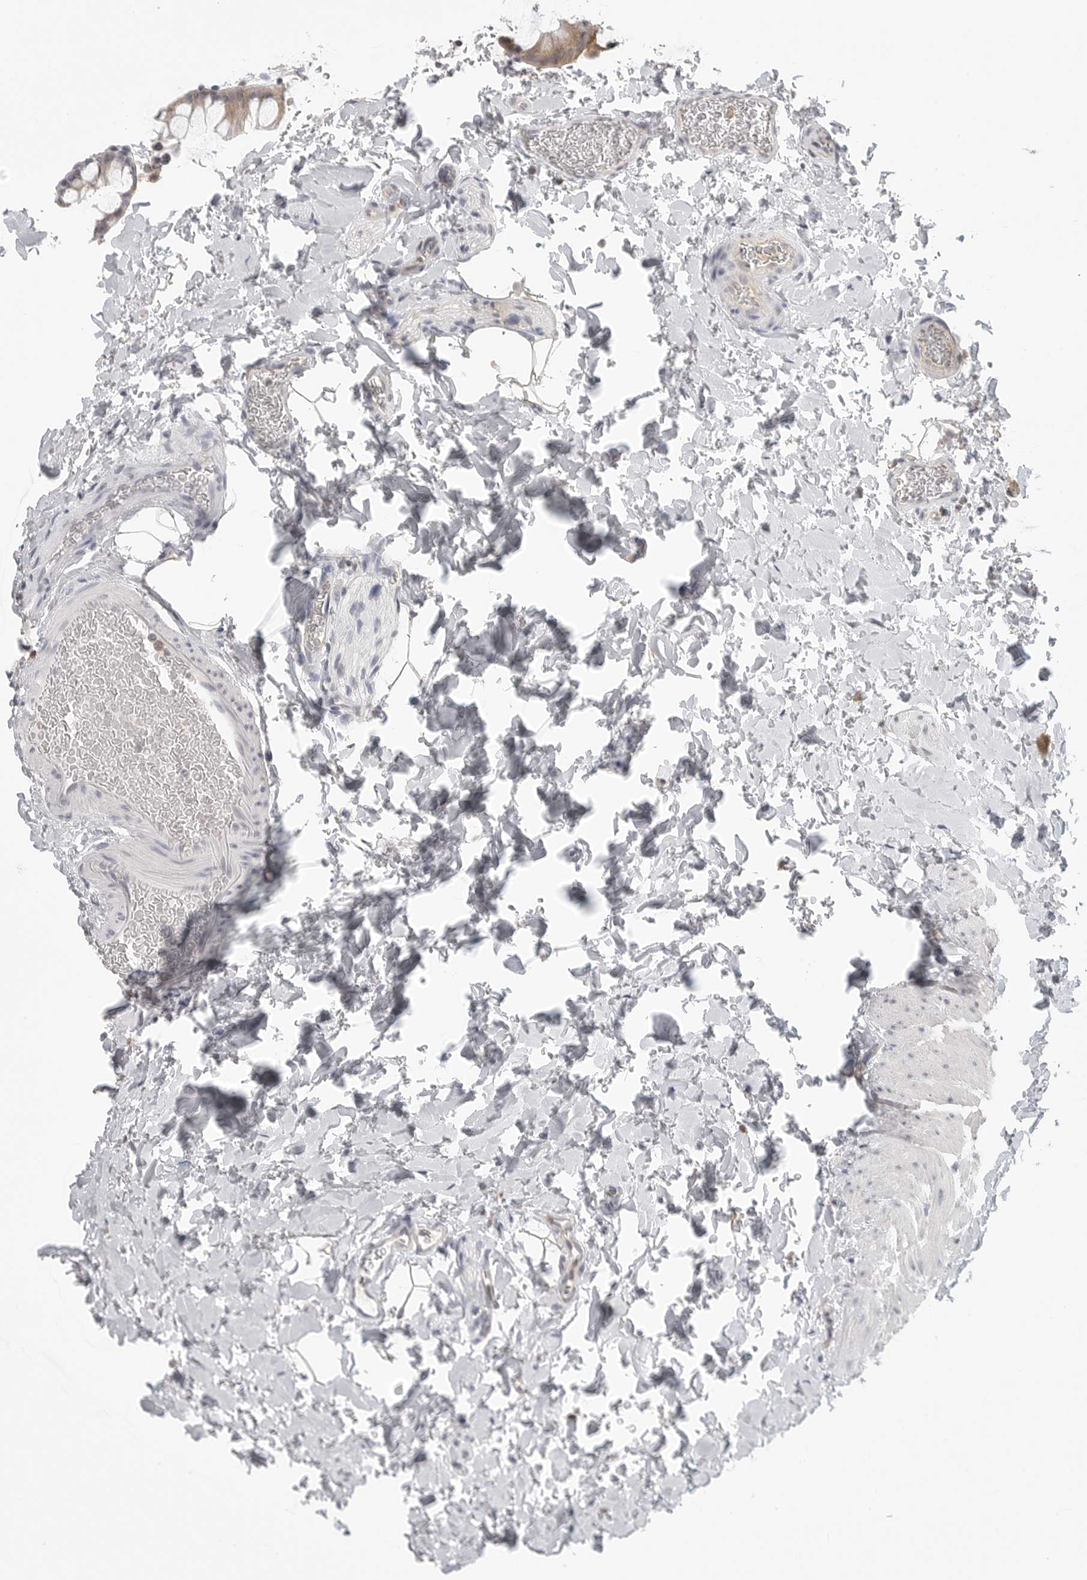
{"staining": {"intensity": "negative", "quantity": "none", "location": "none"}, "tissue": "colon", "cell_type": "Endothelial cells", "image_type": "normal", "snomed": [{"axis": "morphology", "description": "Normal tissue, NOS"}, {"axis": "topography", "description": "Colon"}], "caption": "This is an immunohistochemistry (IHC) histopathology image of unremarkable human colon. There is no positivity in endothelial cells.", "gene": "IFNGR1", "patient": {"sex": "female", "age": 62}}